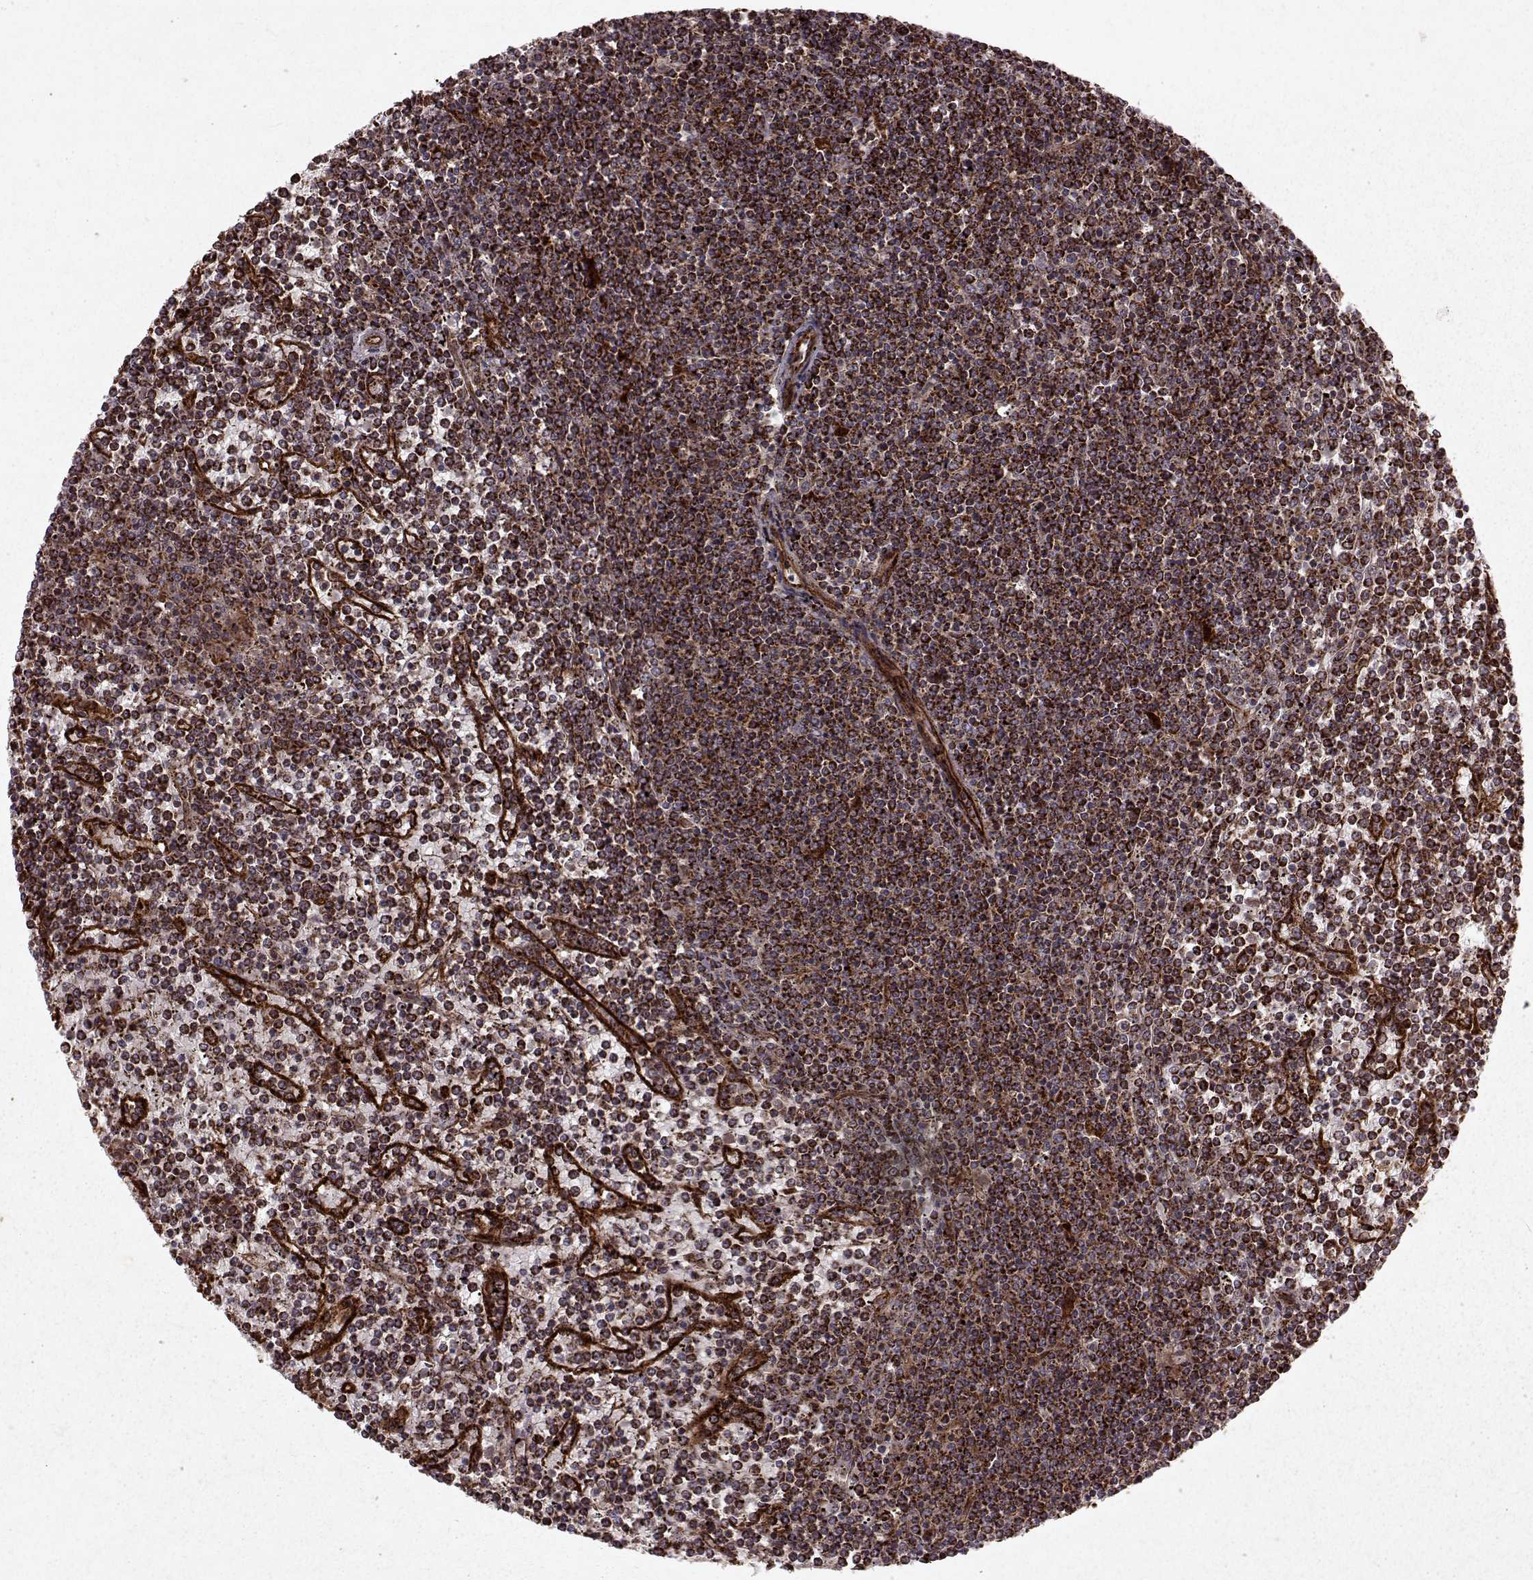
{"staining": {"intensity": "moderate", "quantity": ">75%", "location": "cytoplasmic/membranous"}, "tissue": "lymphoma", "cell_type": "Tumor cells", "image_type": "cancer", "snomed": [{"axis": "morphology", "description": "Malignant lymphoma, non-Hodgkin's type, Low grade"}, {"axis": "topography", "description": "Spleen"}], "caption": "Human lymphoma stained with a brown dye exhibits moderate cytoplasmic/membranous positive expression in approximately >75% of tumor cells.", "gene": "FXN", "patient": {"sex": "female", "age": 19}}